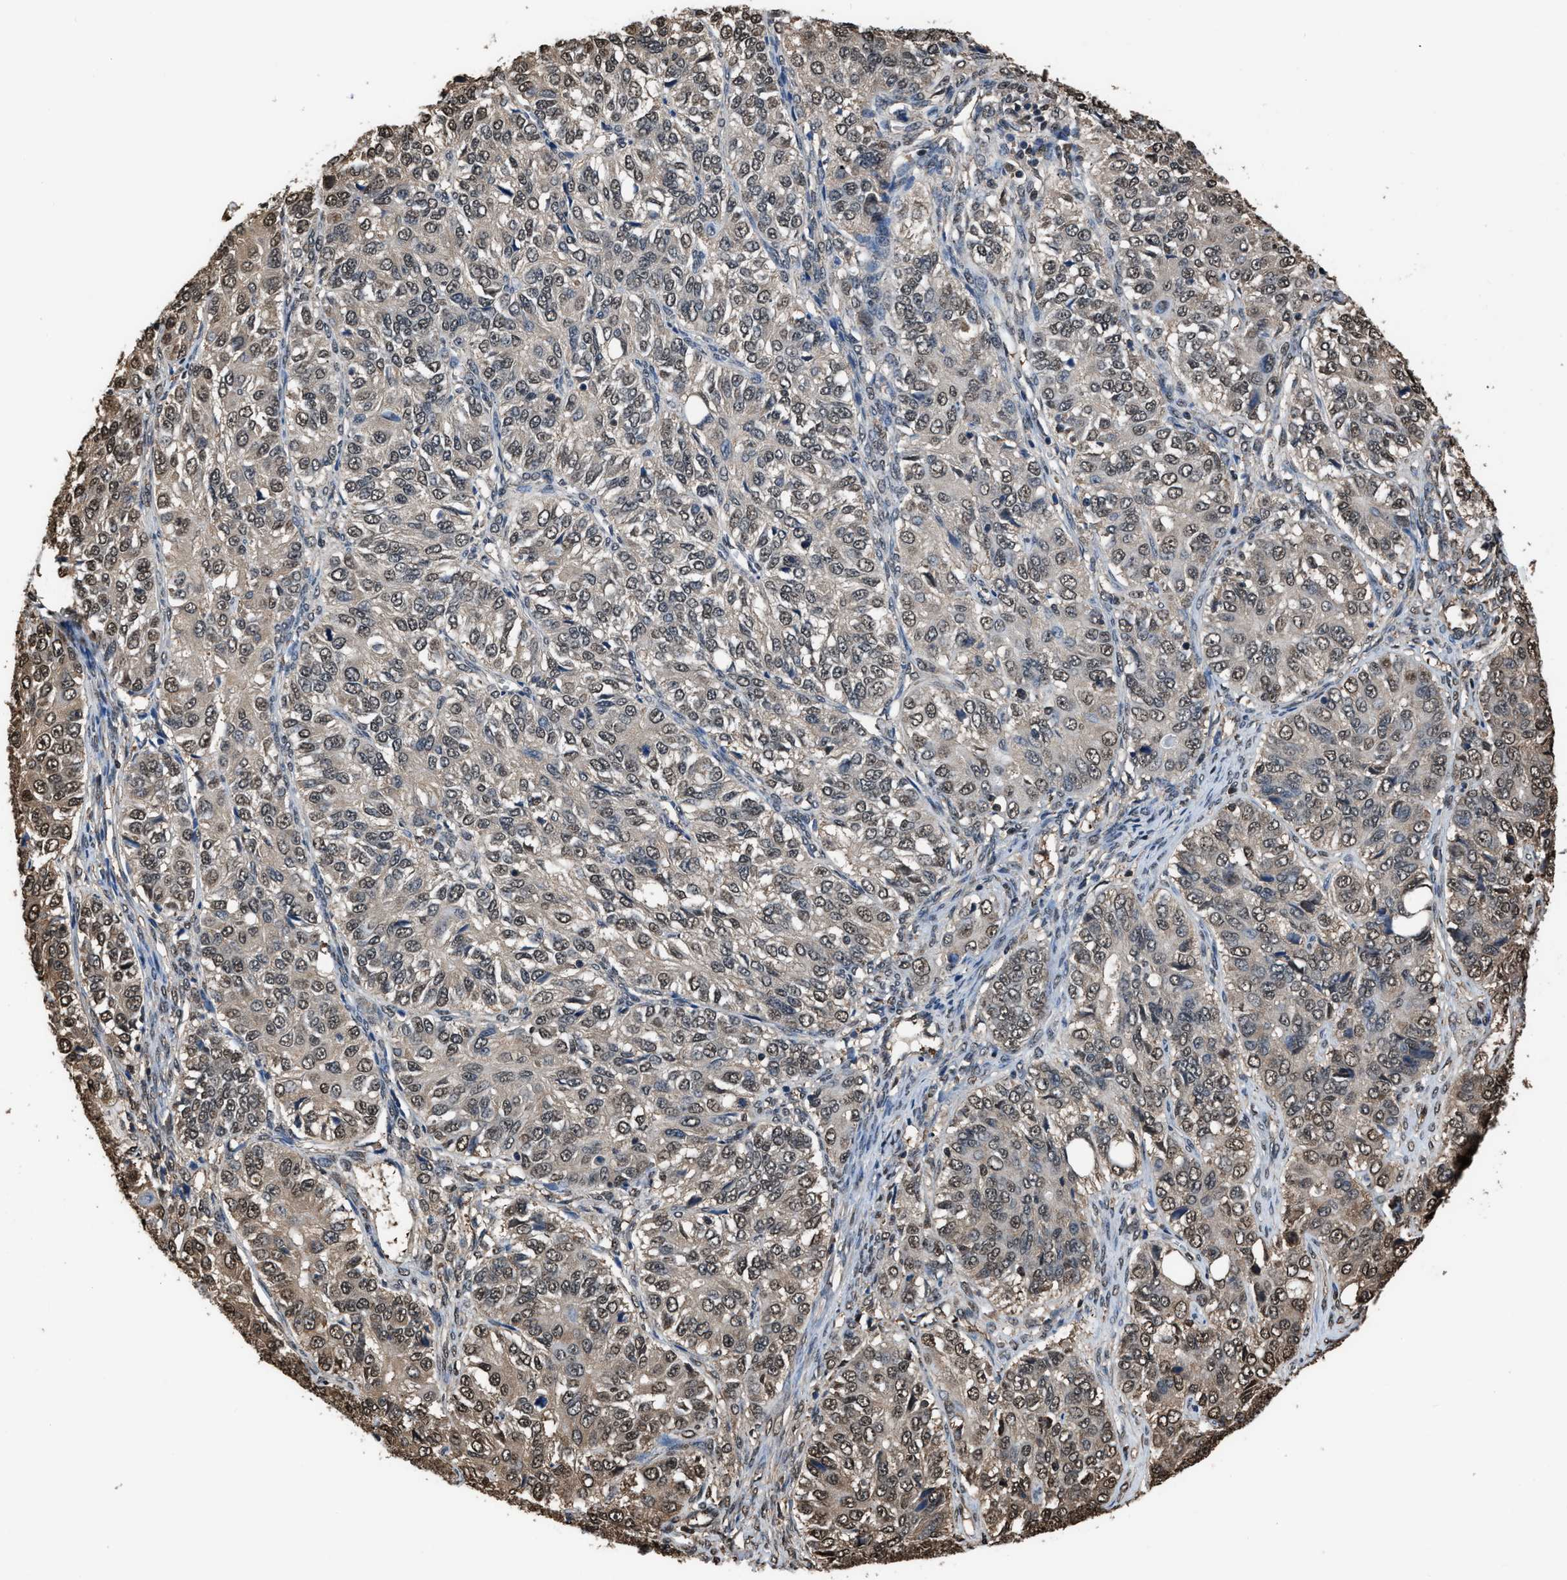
{"staining": {"intensity": "weak", "quantity": ">75%", "location": "nuclear"}, "tissue": "ovarian cancer", "cell_type": "Tumor cells", "image_type": "cancer", "snomed": [{"axis": "morphology", "description": "Carcinoma, endometroid"}, {"axis": "topography", "description": "Ovary"}], "caption": "Immunohistochemical staining of ovarian endometroid carcinoma displays low levels of weak nuclear expression in about >75% of tumor cells. Nuclei are stained in blue.", "gene": "FNTA", "patient": {"sex": "female", "age": 51}}